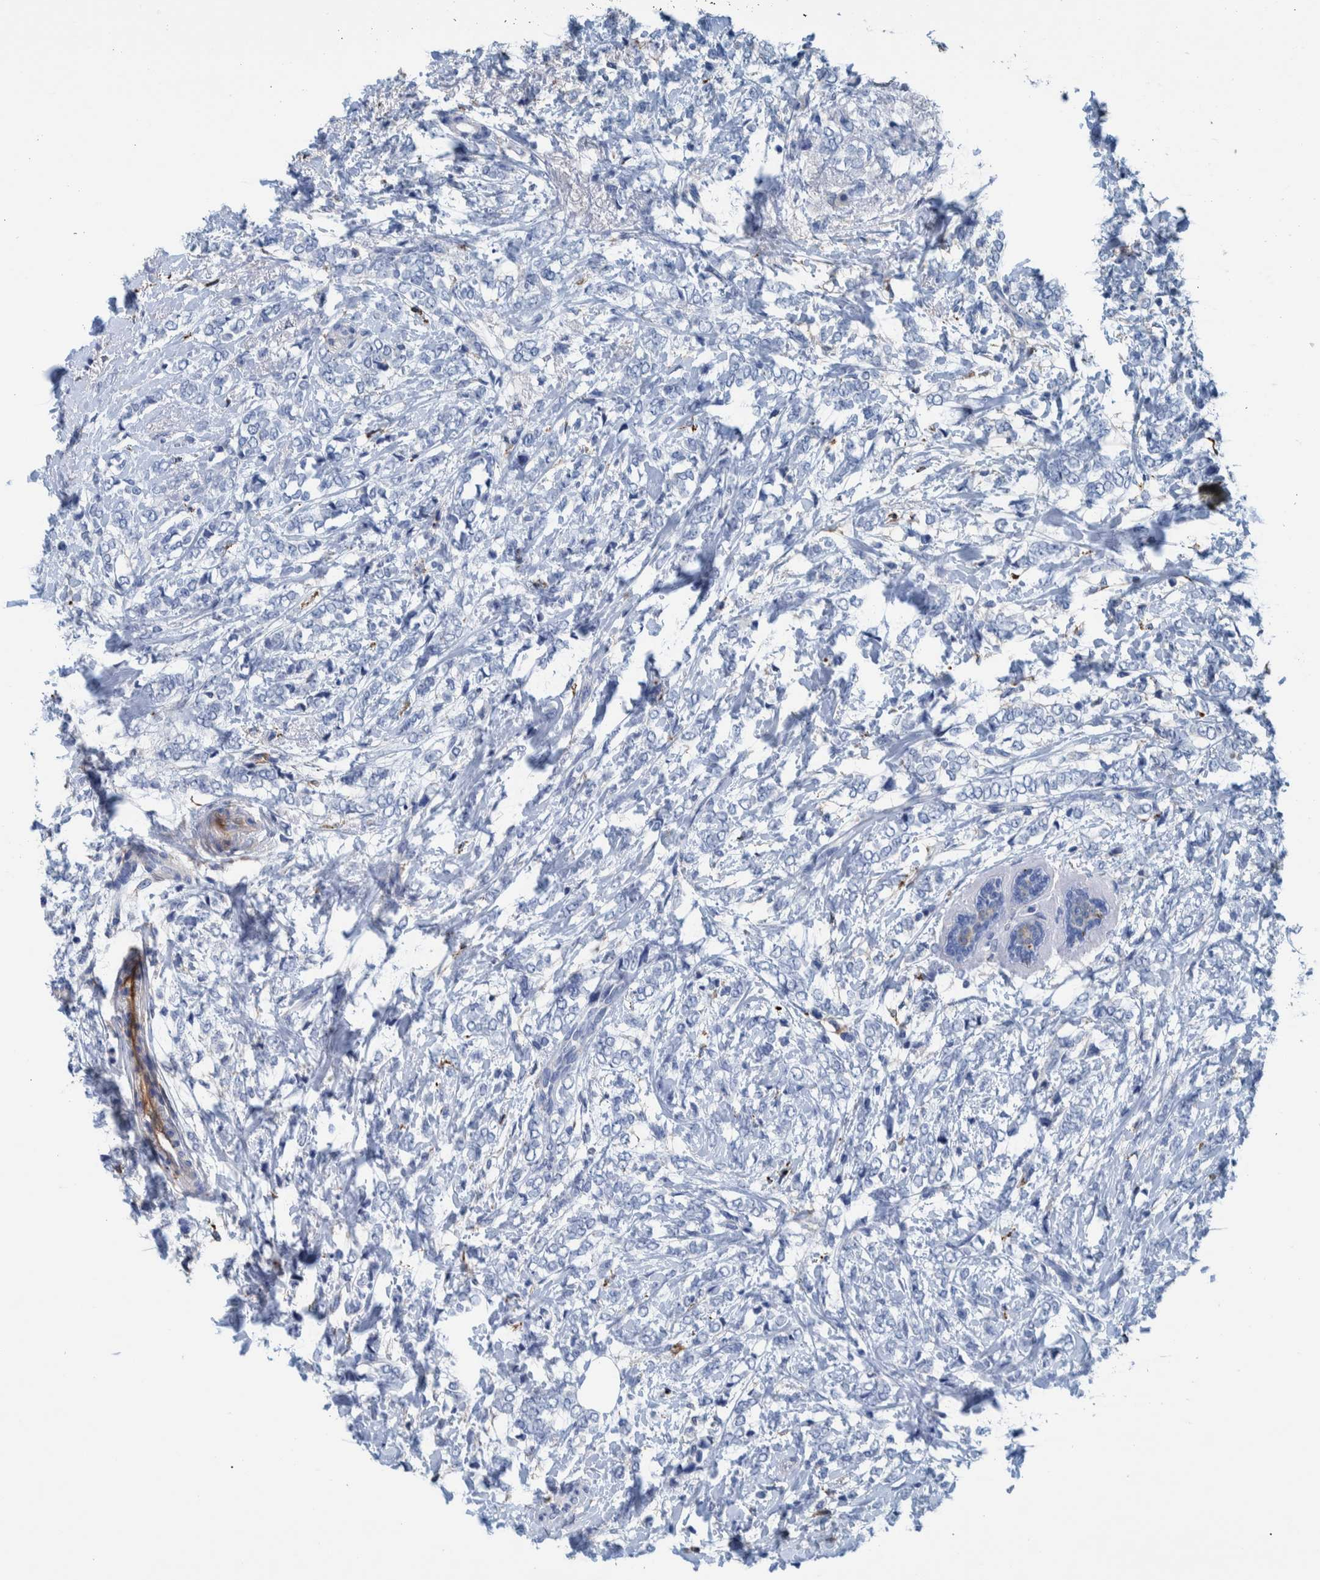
{"staining": {"intensity": "negative", "quantity": "none", "location": "none"}, "tissue": "breast cancer", "cell_type": "Tumor cells", "image_type": "cancer", "snomed": [{"axis": "morphology", "description": "Normal tissue, NOS"}, {"axis": "morphology", "description": "Lobular carcinoma"}, {"axis": "topography", "description": "Breast"}], "caption": "A micrograph of human breast lobular carcinoma is negative for staining in tumor cells.", "gene": "IDO1", "patient": {"sex": "female", "age": 47}}